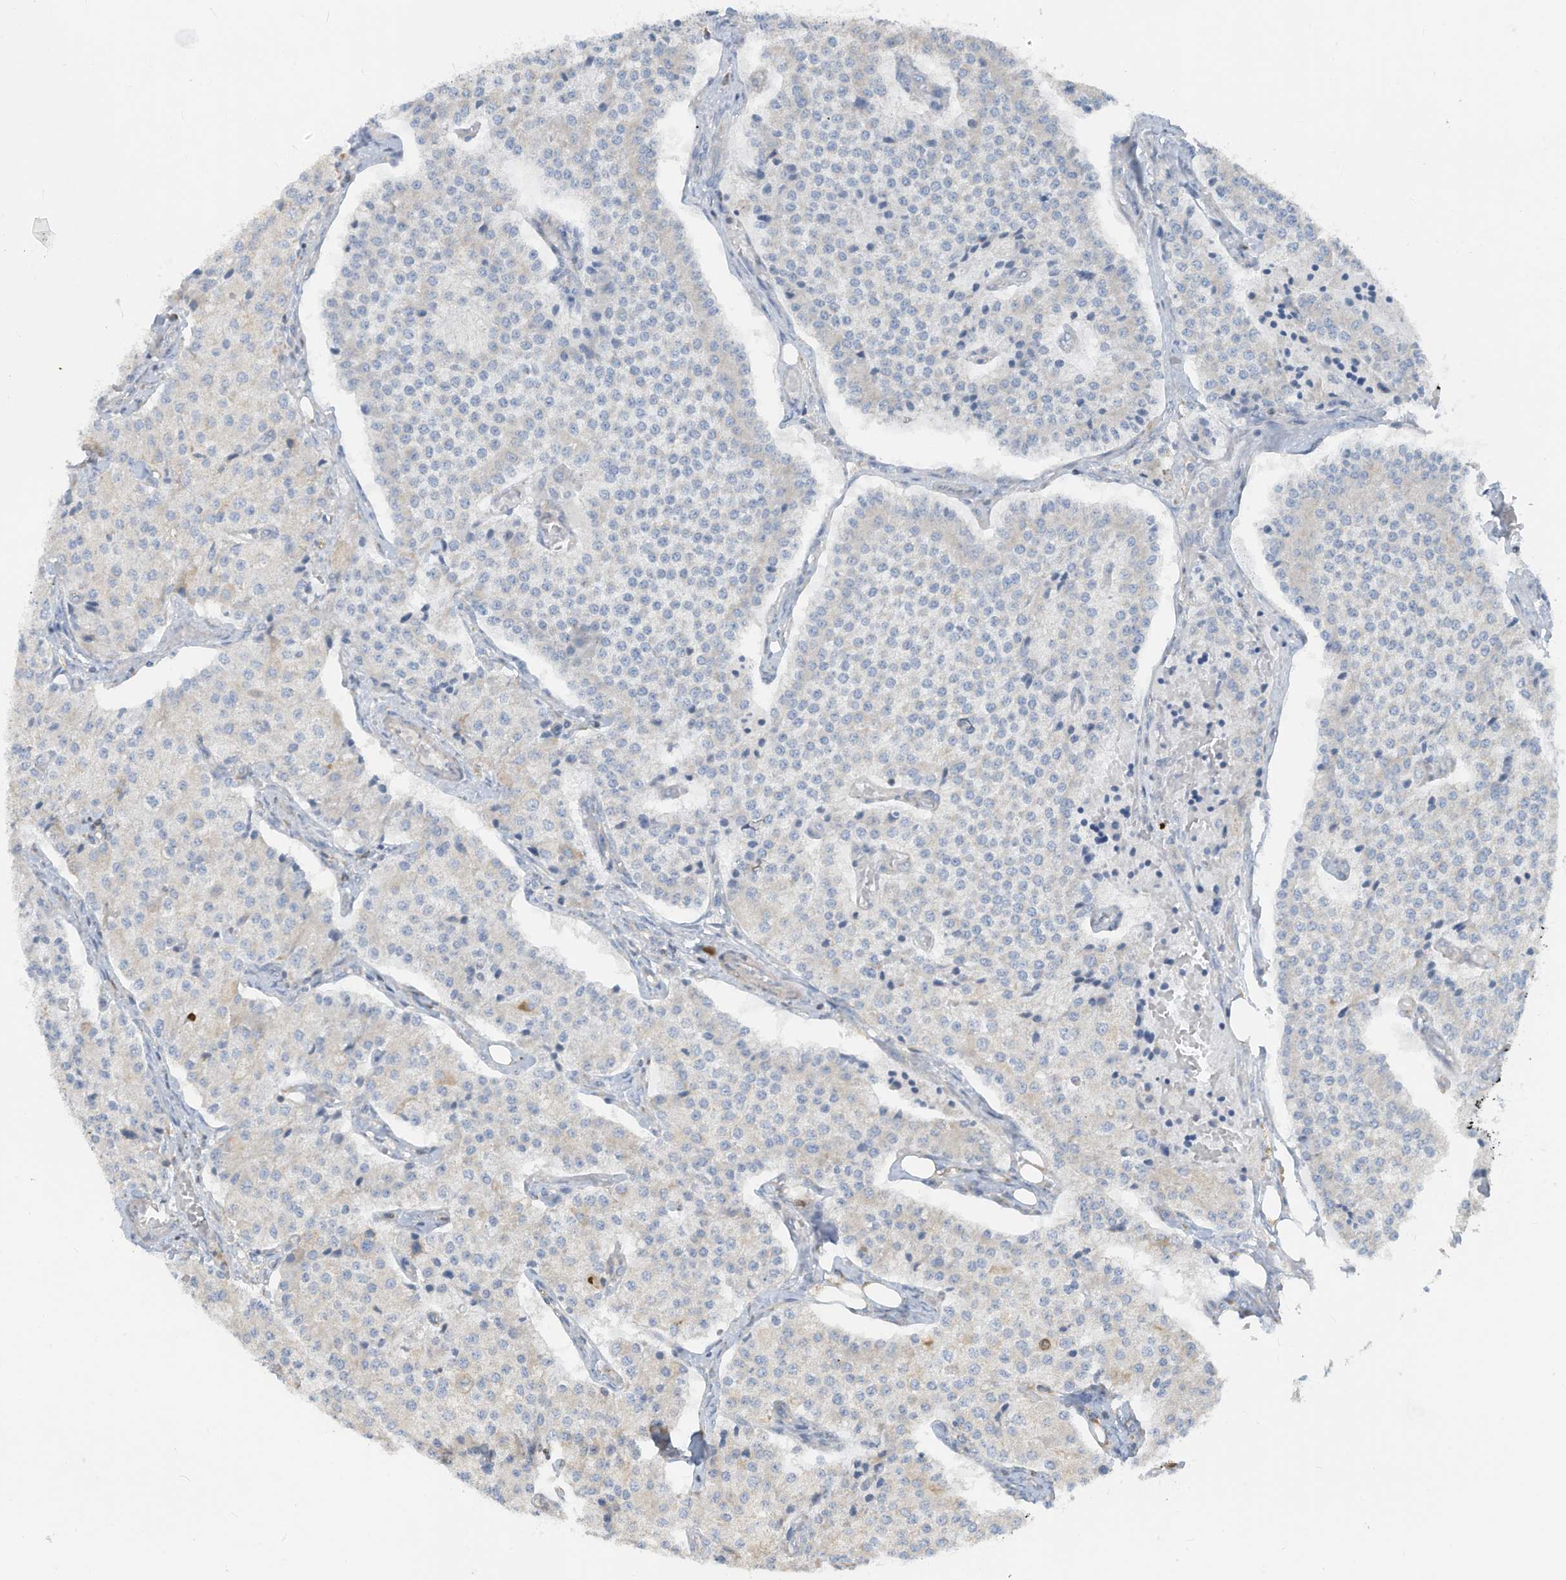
{"staining": {"intensity": "negative", "quantity": "none", "location": "none"}, "tissue": "carcinoid", "cell_type": "Tumor cells", "image_type": "cancer", "snomed": [{"axis": "morphology", "description": "Carcinoid, malignant, NOS"}, {"axis": "topography", "description": "Colon"}], "caption": "A high-resolution micrograph shows immunohistochemistry staining of malignant carcinoid, which displays no significant positivity in tumor cells.", "gene": "GTPBP2", "patient": {"sex": "female", "age": 52}}